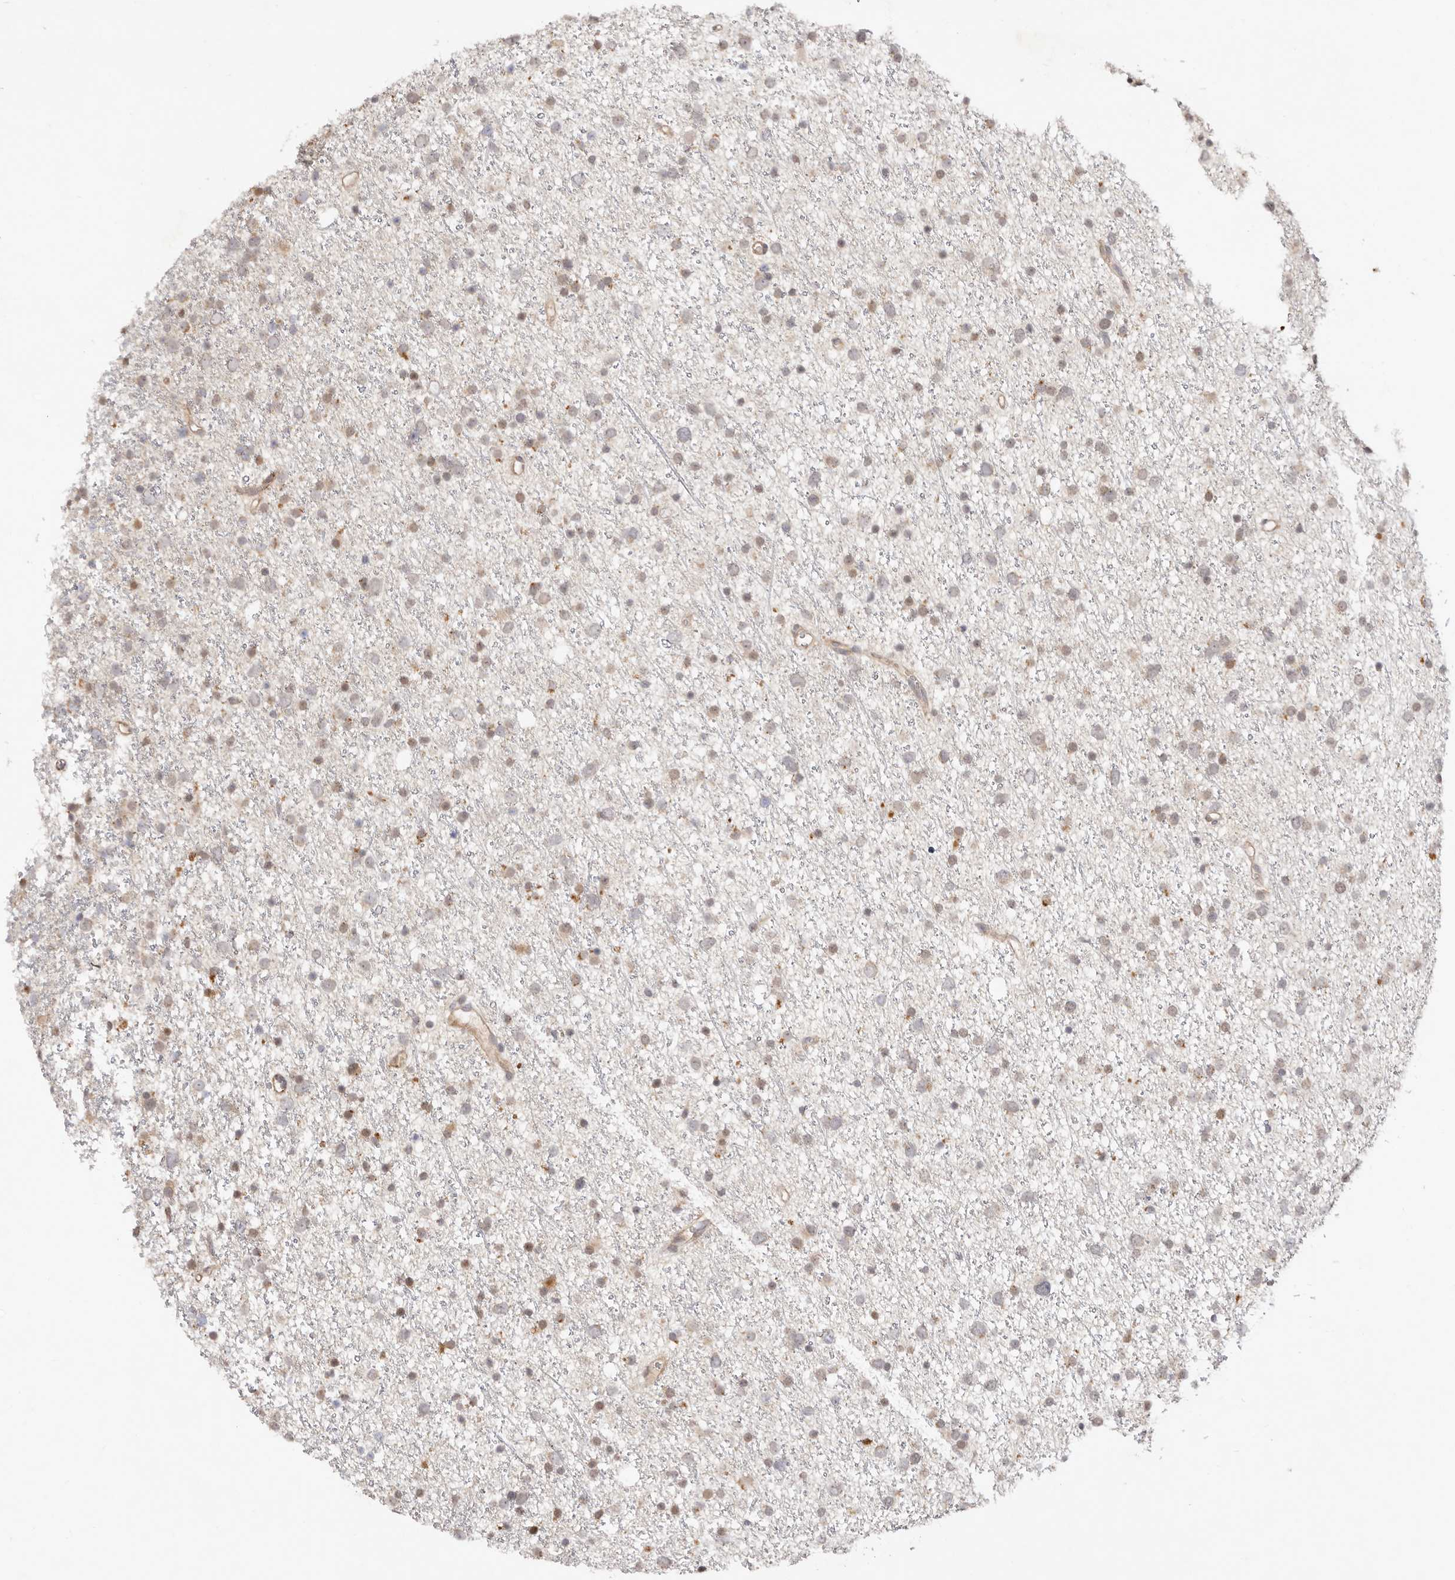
{"staining": {"intensity": "weak", "quantity": "25%-75%", "location": "nuclear"}, "tissue": "glioma", "cell_type": "Tumor cells", "image_type": "cancer", "snomed": [{"axis": "morphology", "description": "Glioma, malignant, Low grade"}, {"axis": "topography", "description": "Cerebral cortex"}], "caption": "Low-grade glioma (malignant) stained for a protein reveals weak nuclear positivity in tumor cells.", "gene": "BCL2L15", "patient": {"sex": "female", "age": 39}}